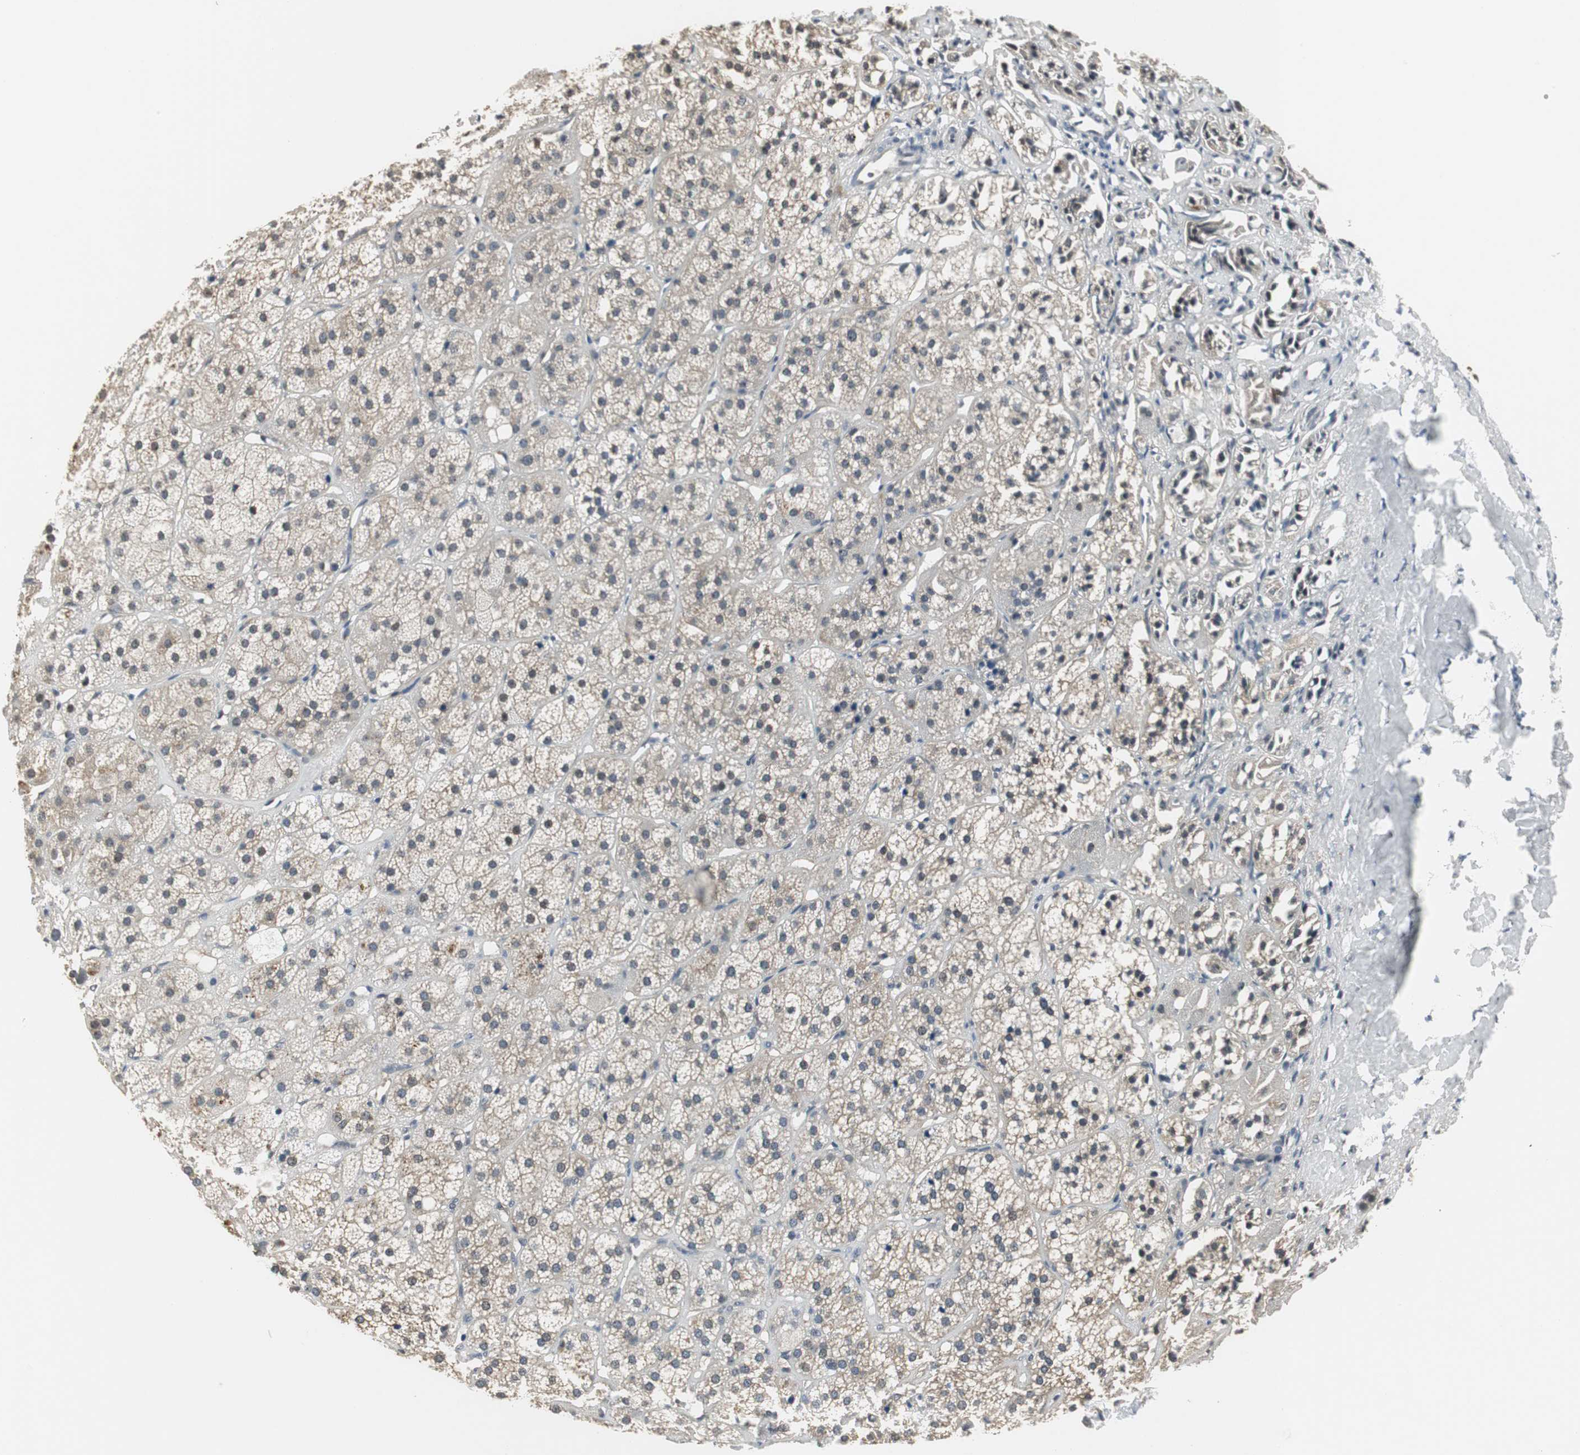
{"staining": {"intensity": "weak", "quantity": "25%-75%", "location": "cytoplasmic/membranous,nuclear"}, "tissue": "adrenal gland", "cell_type": "Glandular cells", "image_type": "normal", "snomed": [{"axis": "morphology", "description": "Normal tissue, NOS"}, {"axis": "topography", "description": "Adrenal gland"}], "caption": "Glandular cells demonstrate low levels of weak cytoplasmic/membranous,nuclear positivity in about 25%-75% of cells in unremarkable human adrenal gland.", "gene": "CCT5", "patient": {"sex": "female", "age": 71}}